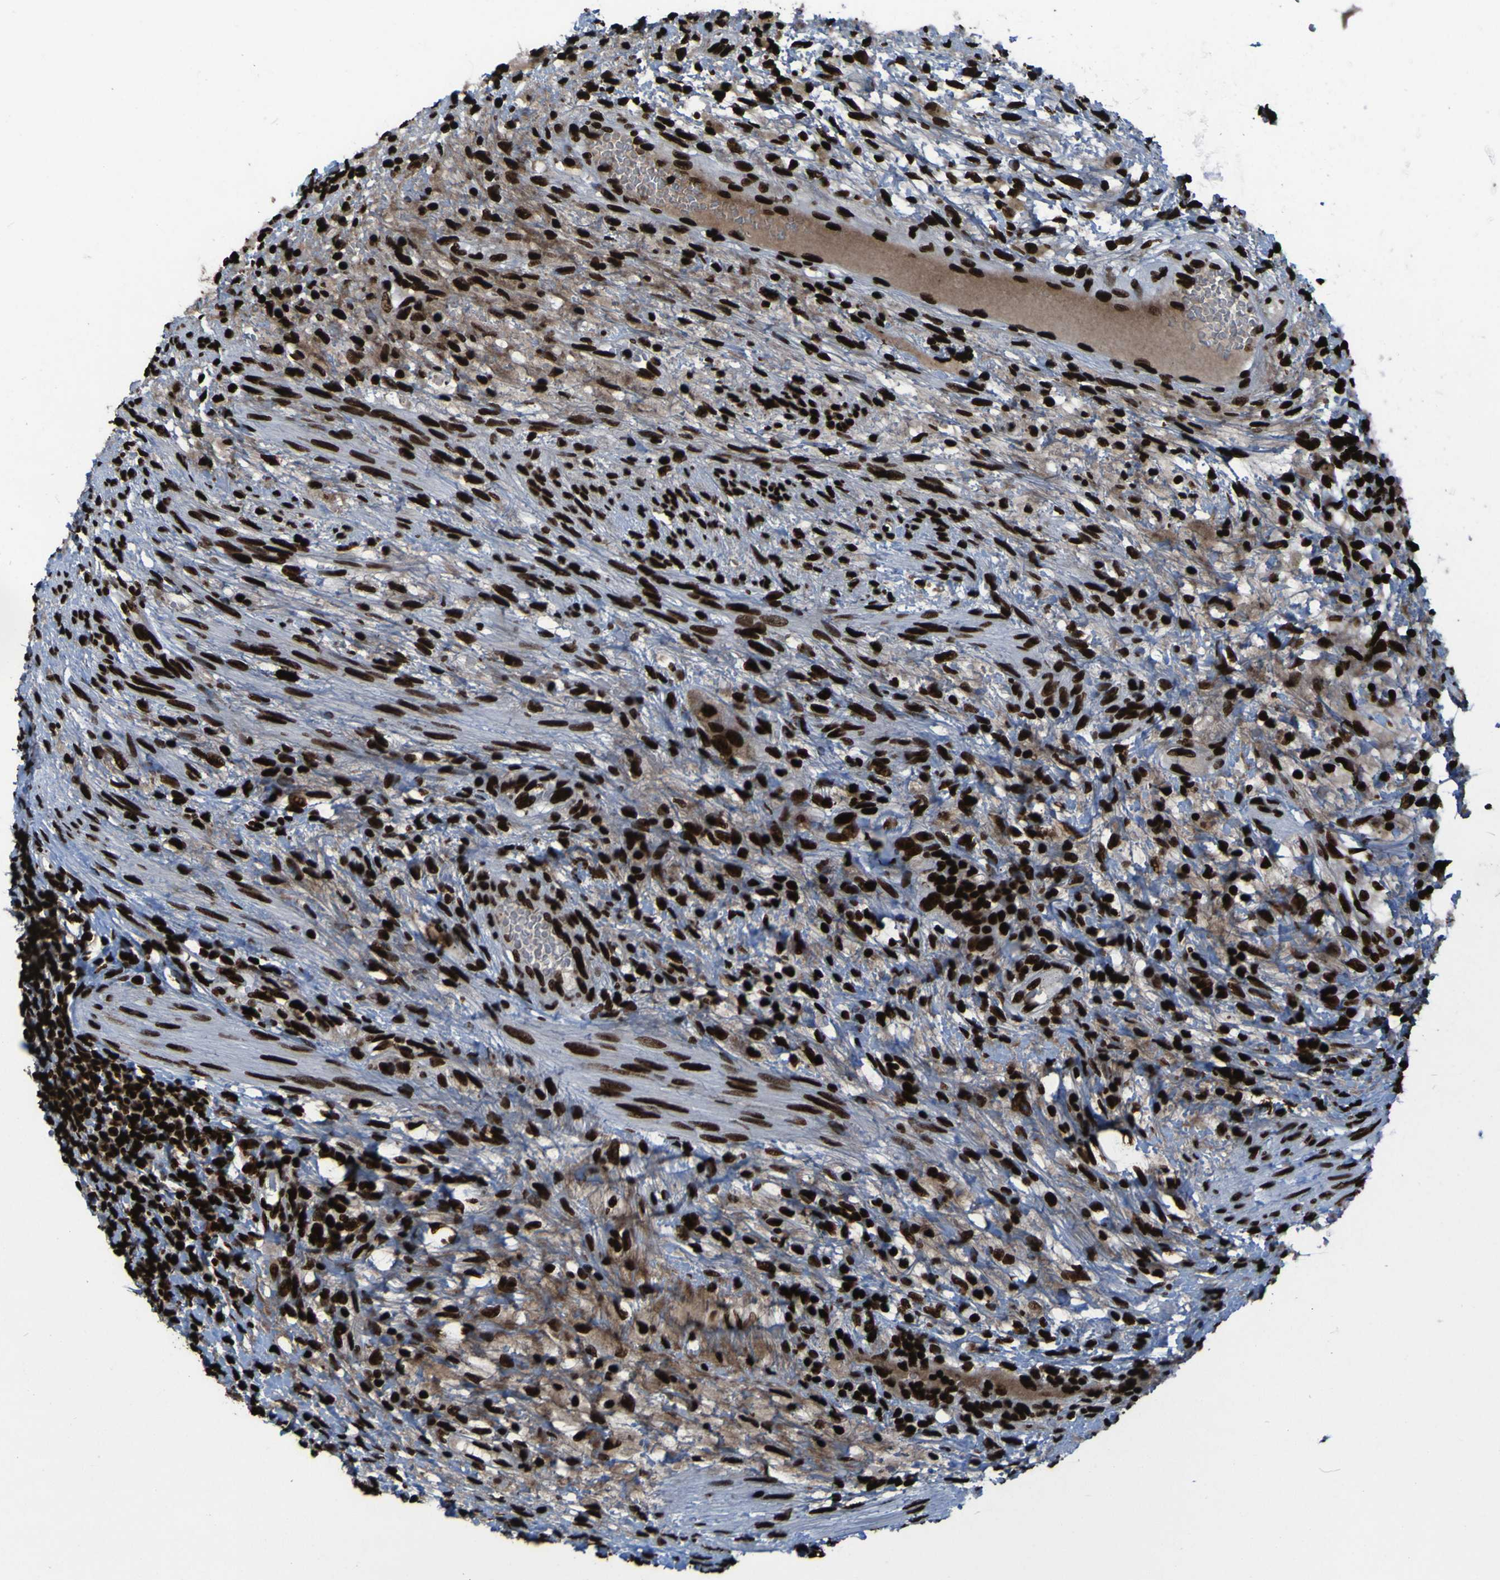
{"staining": {"intensity": "strong", "quantity": ">75%", "location": "nuclear"}, "tissue": "testis cancer", "cell_type": "Tumor cells", "image_type": "cancer", "snomed": [{"axis": "morphology", "description": "Carcinoma, Embryonal, NOS"}, {"axis": "topography", "description": "Testis"}], "caption": "The immunohistochemical stain shows strong nuclear positivity in tumor cells of testis cancer tissue. (IHC, brightfield microscopy, high magnification).", "gene": "NPM1", "patient": {"sex": "male", "age": 26}}